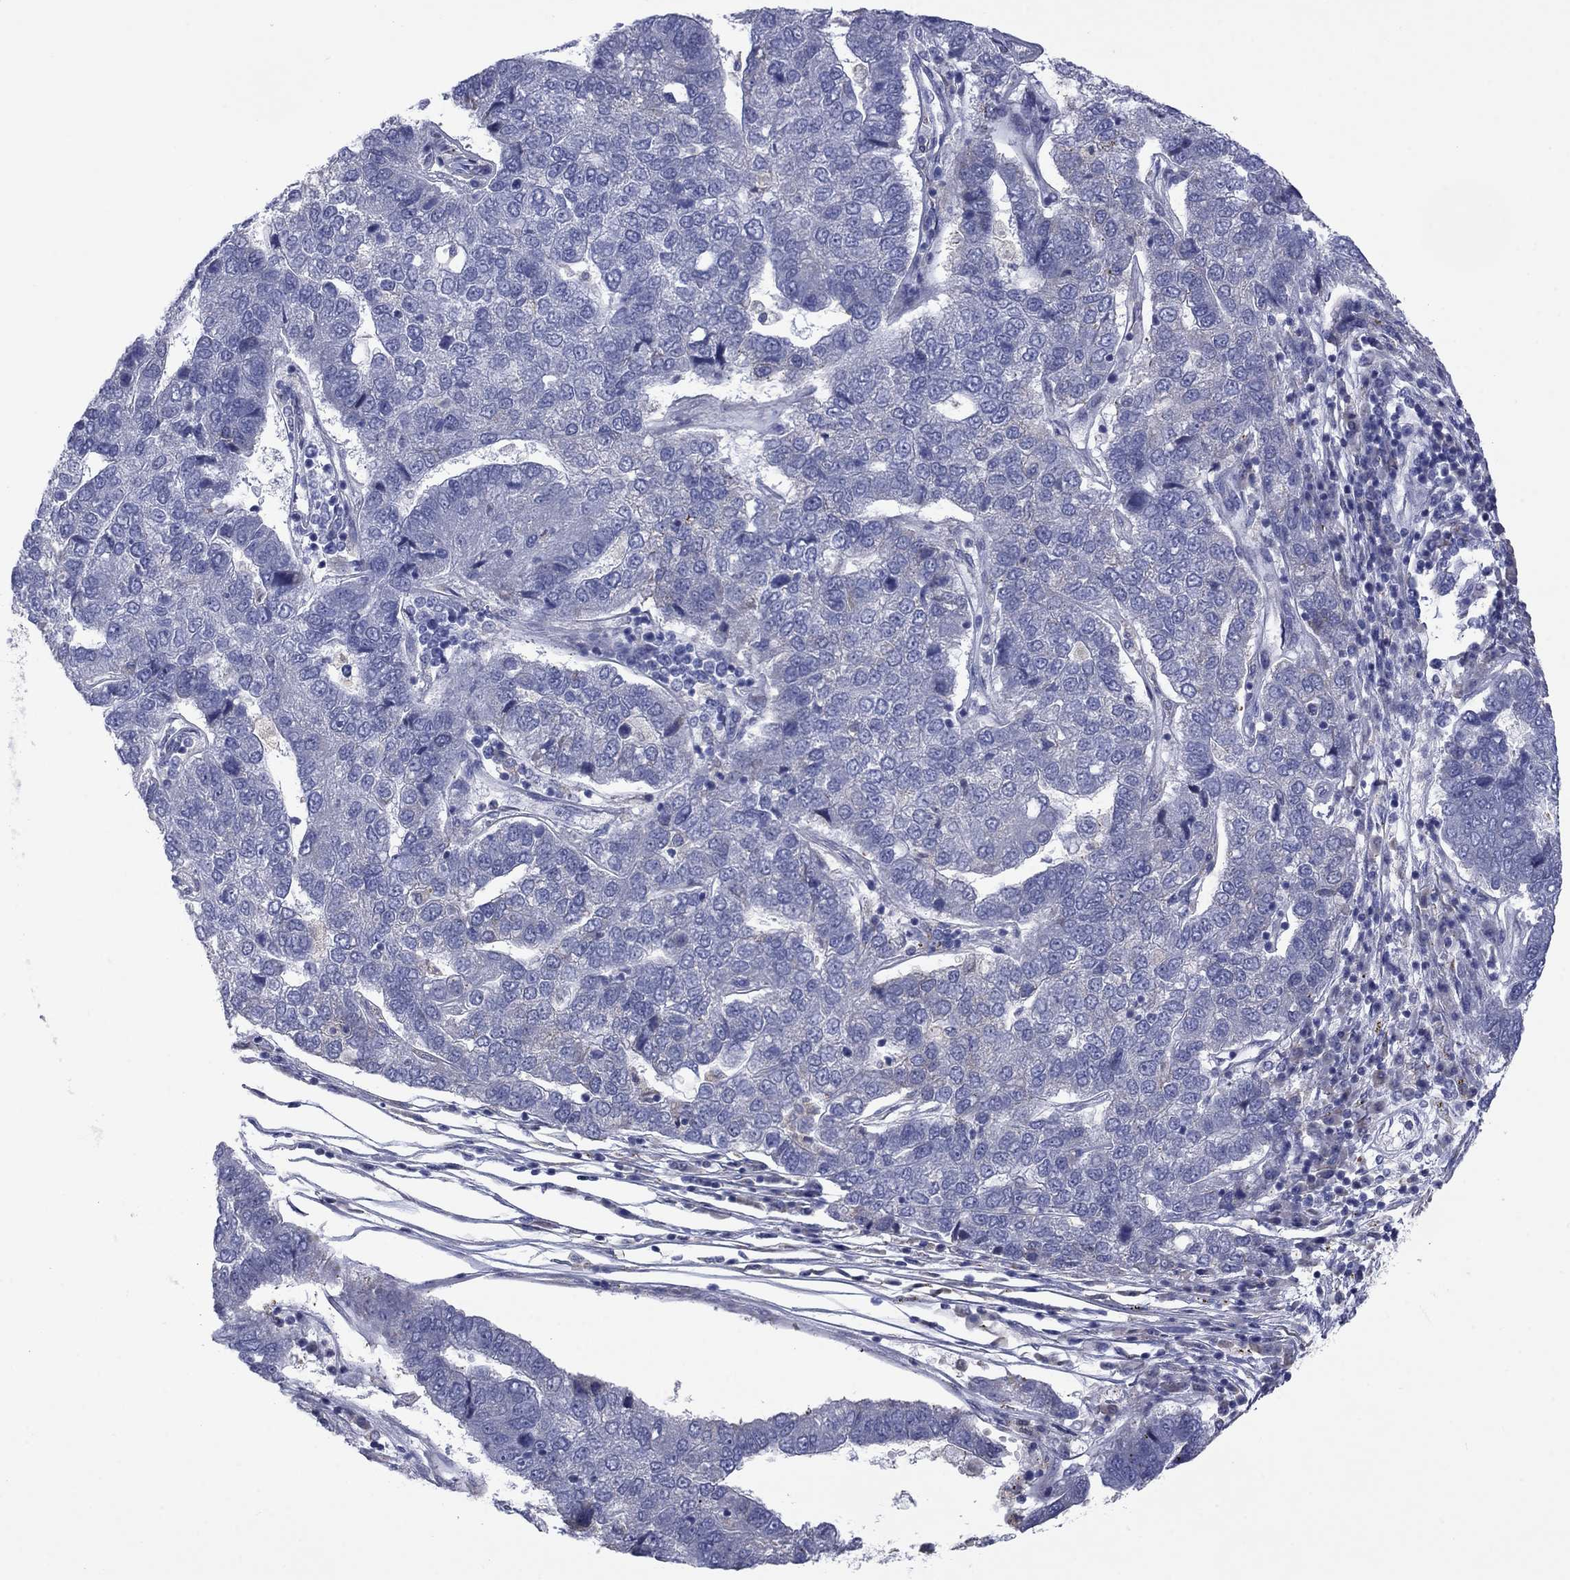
{"staining": {"intensity": "negative", "quantity": "none", "location": "none"}, "tissue": "pancreatic cancer", "cell_type": "Tumor cells", "image_type": "cancer", "snomed": [{"axis": "morphology", "description": "Adenocarcinoma, NOS"}, {"axis": "topography", "description": "Pancreas"}], "caption": "A high-resolution micrograph shows IHC staining of adenocarcinoma (pancreatic), which demonstrates no significant staining in tumor cells.", "gene": "TMPRSS11A", "patient": {"sex": "female", "age": 61}}